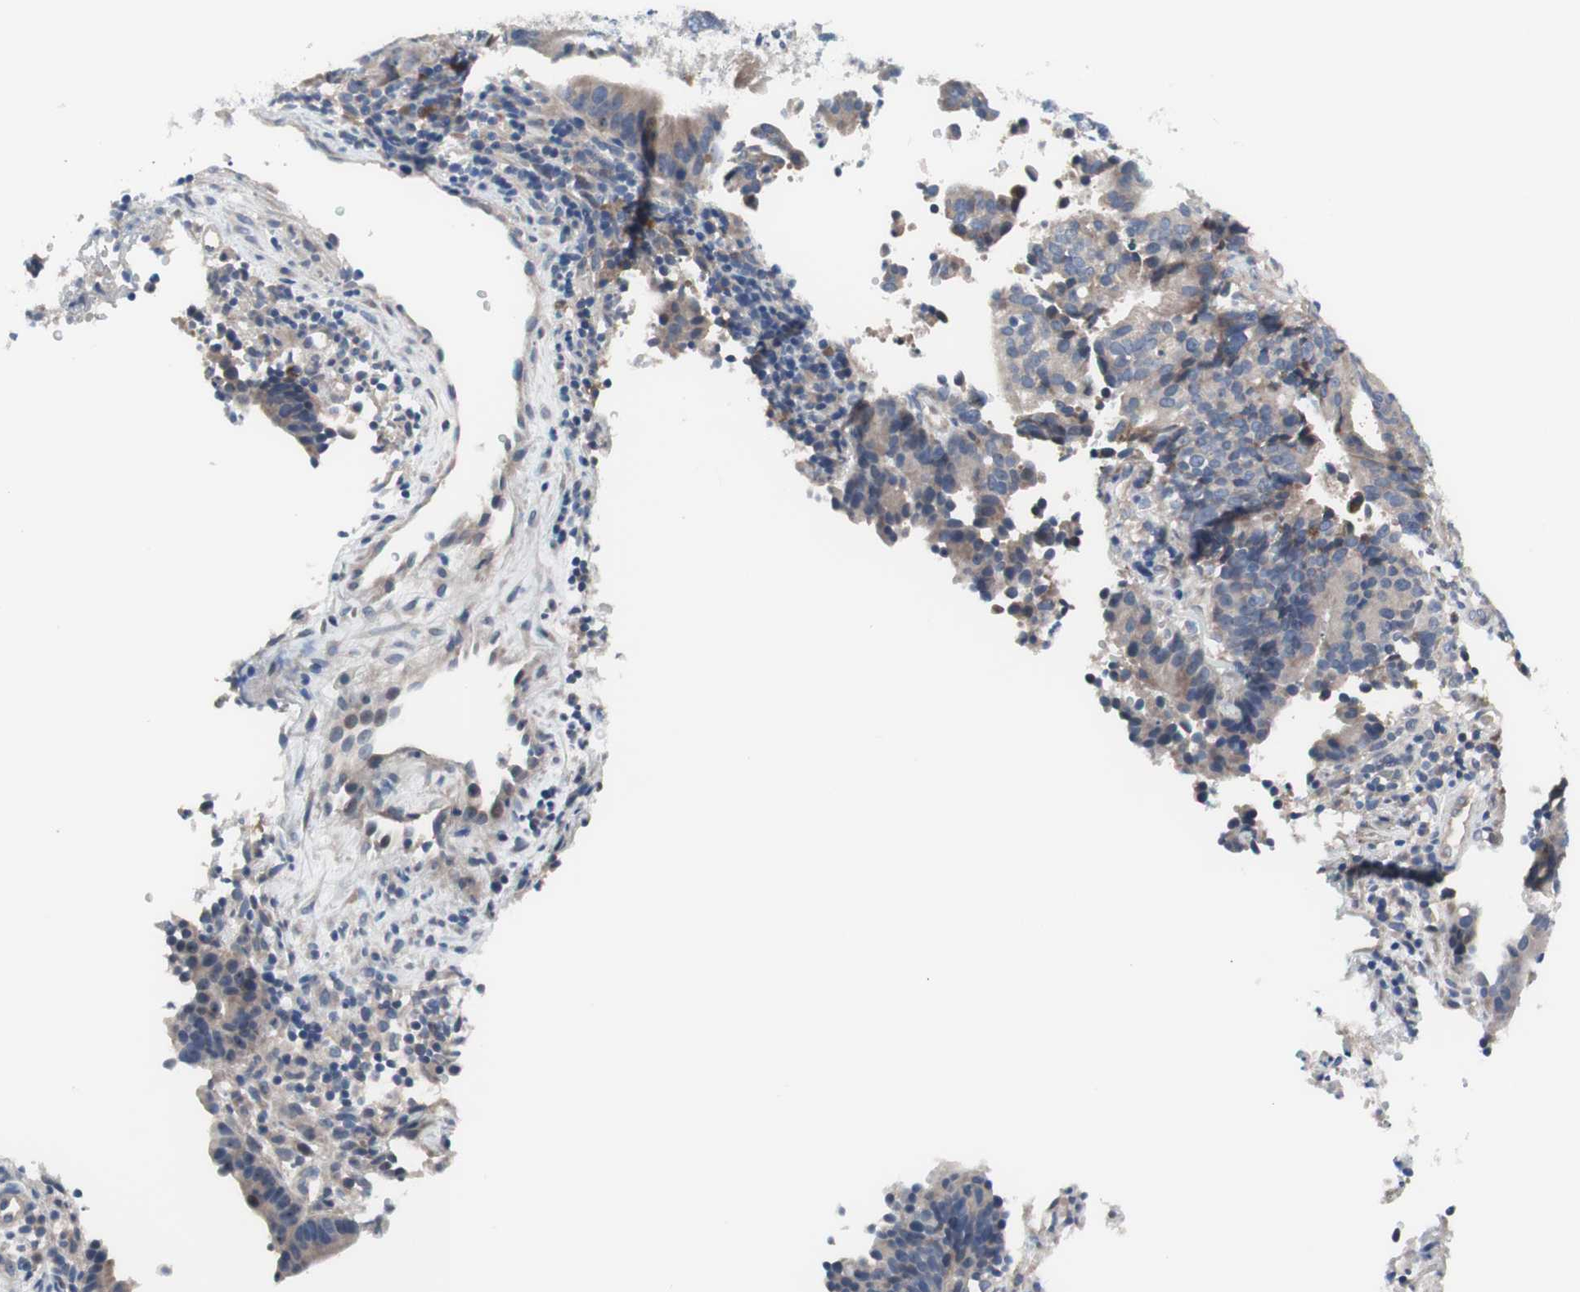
{"staining": {"intensity": "weak", "quantity": ">75%", "location": "cytoplasmic/membranous"}, "tissue": "endometrial cancer", "cell_type": "Tumor cells", "image_type": "cancer", "snomed": [{"axis": "morphology", "description": "Adenocarcinoma, NOS"}, {"axis": "topography", "description": "Uterus"}], "caption": "Human adenocarcinoma (endometrial) stained with a protein marker shows weak staining in tumor cells.", "gene": "KANSL1", "patient": {"sex": "female", "age": 83}}